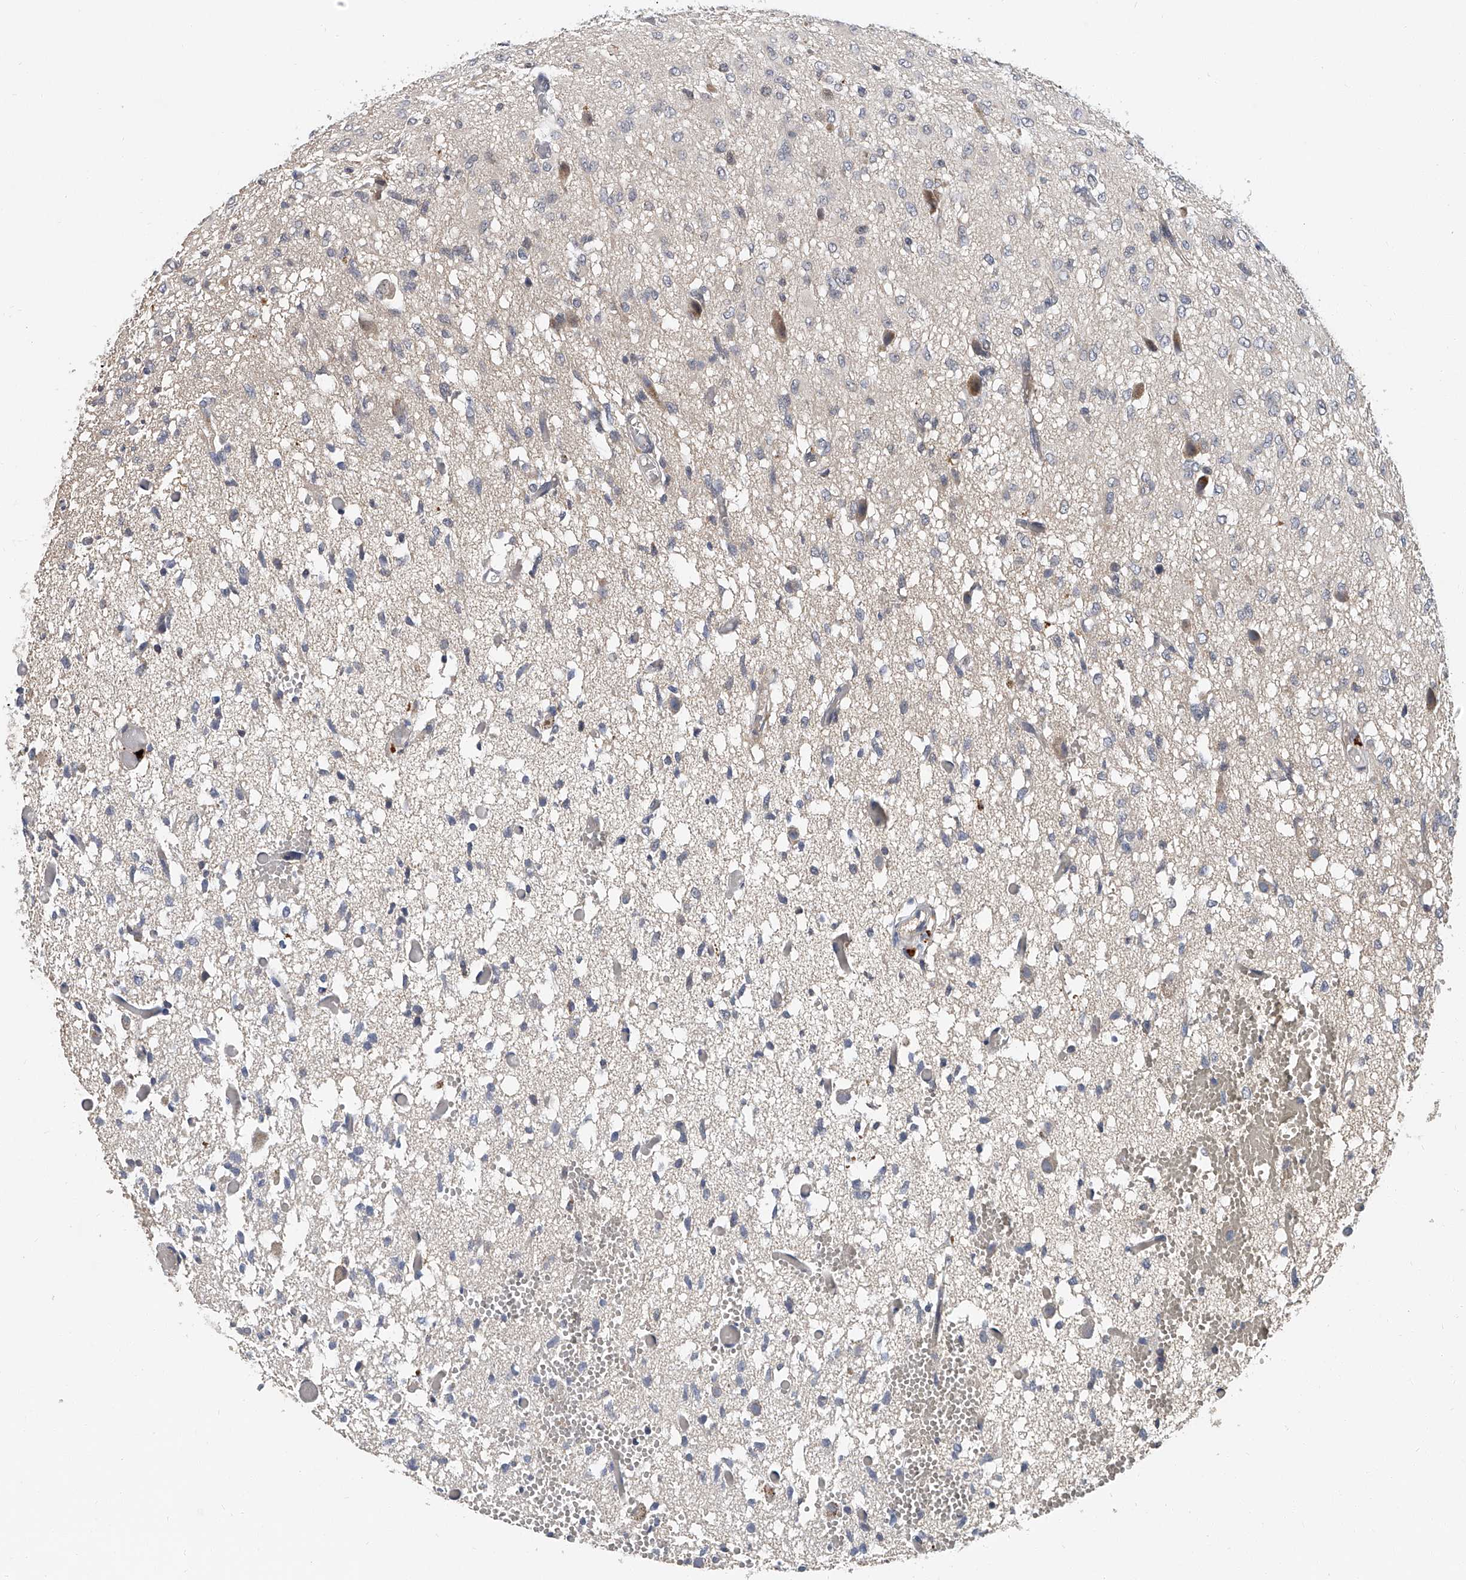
{"staining": {"intensity": "negative", "quantity": "none", "location": "none"}, "tissue": "glioma", "cell_type": "Tumor cells", "image_type": "cancer", "snomed": [{"axis": "morphology", "description": "Glioma, malignant, High grade"}, {"axis": "topography", "description": "Brain"}], "caption": "The photomicrograph demonstrates no significant positivity in tumor cells of glioma. Brightfield microscopy of IHC stained with DAB (3,3'-diaminobenzidine) (brown) and hematoxylin (blue), captured at high magnification.", "gene": "JAG2", "patient": {"sex": "female", "age": 59}}